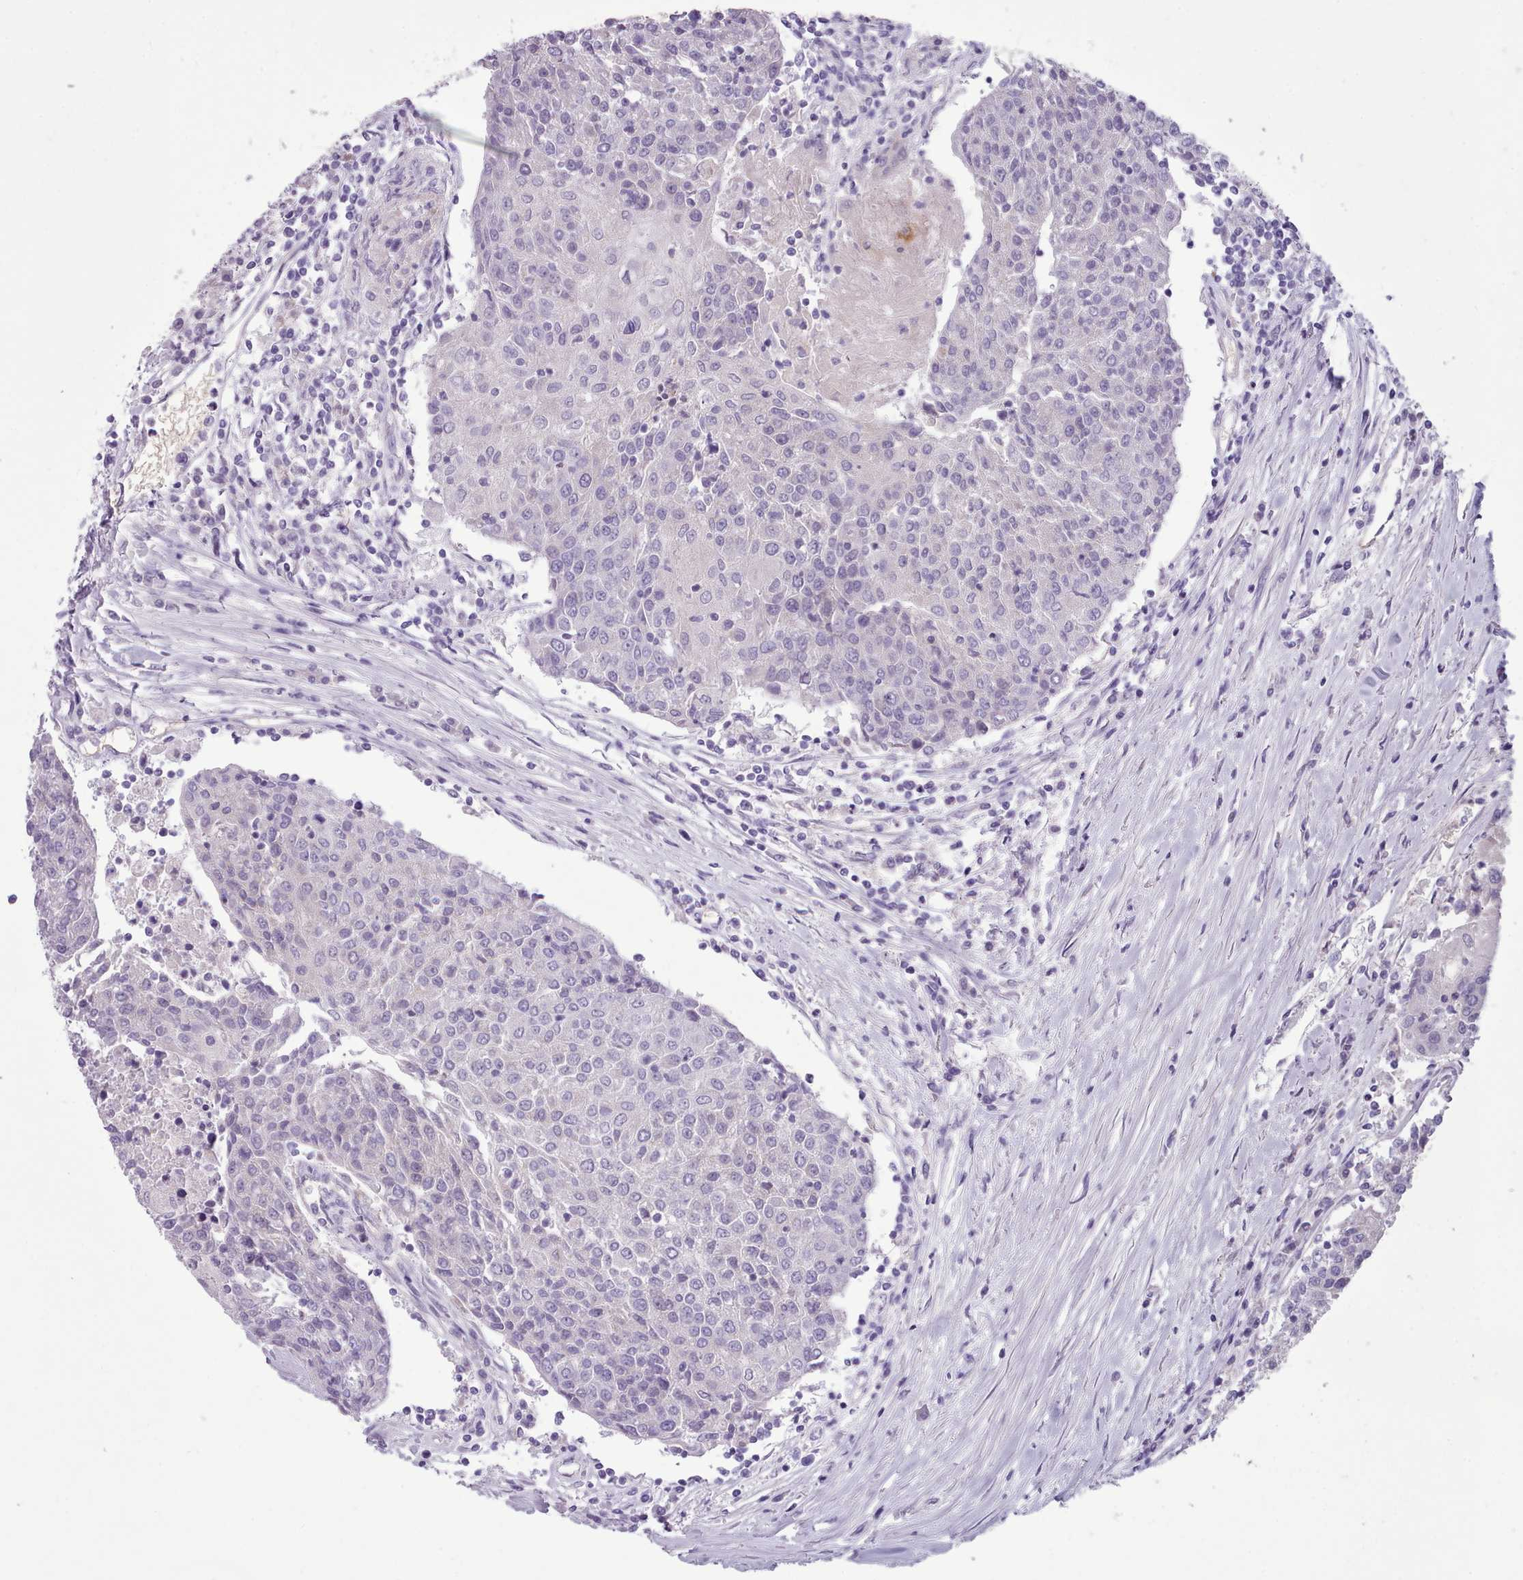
{"staining": {"intensity": "negative", "quantity": "none", "location": "none"}, "tissue": "urothelial cancer", "cell_type": "Tumor cells", "image_type": "cancer", "snomed": [{"axis": "morphology", "description": "Urothelial carcinoma, High grade"}, {"axis": "topography", "description": "Urinary bladder"}], "caption": "High magnification brightfield microscopy of urothelial cancer stained with DAB (brown) and counterstained with hematoxylin (blue): tumor cells show no significant staining.", "gene": "AK4", "patient": {"sex": "female", "age": 85}}